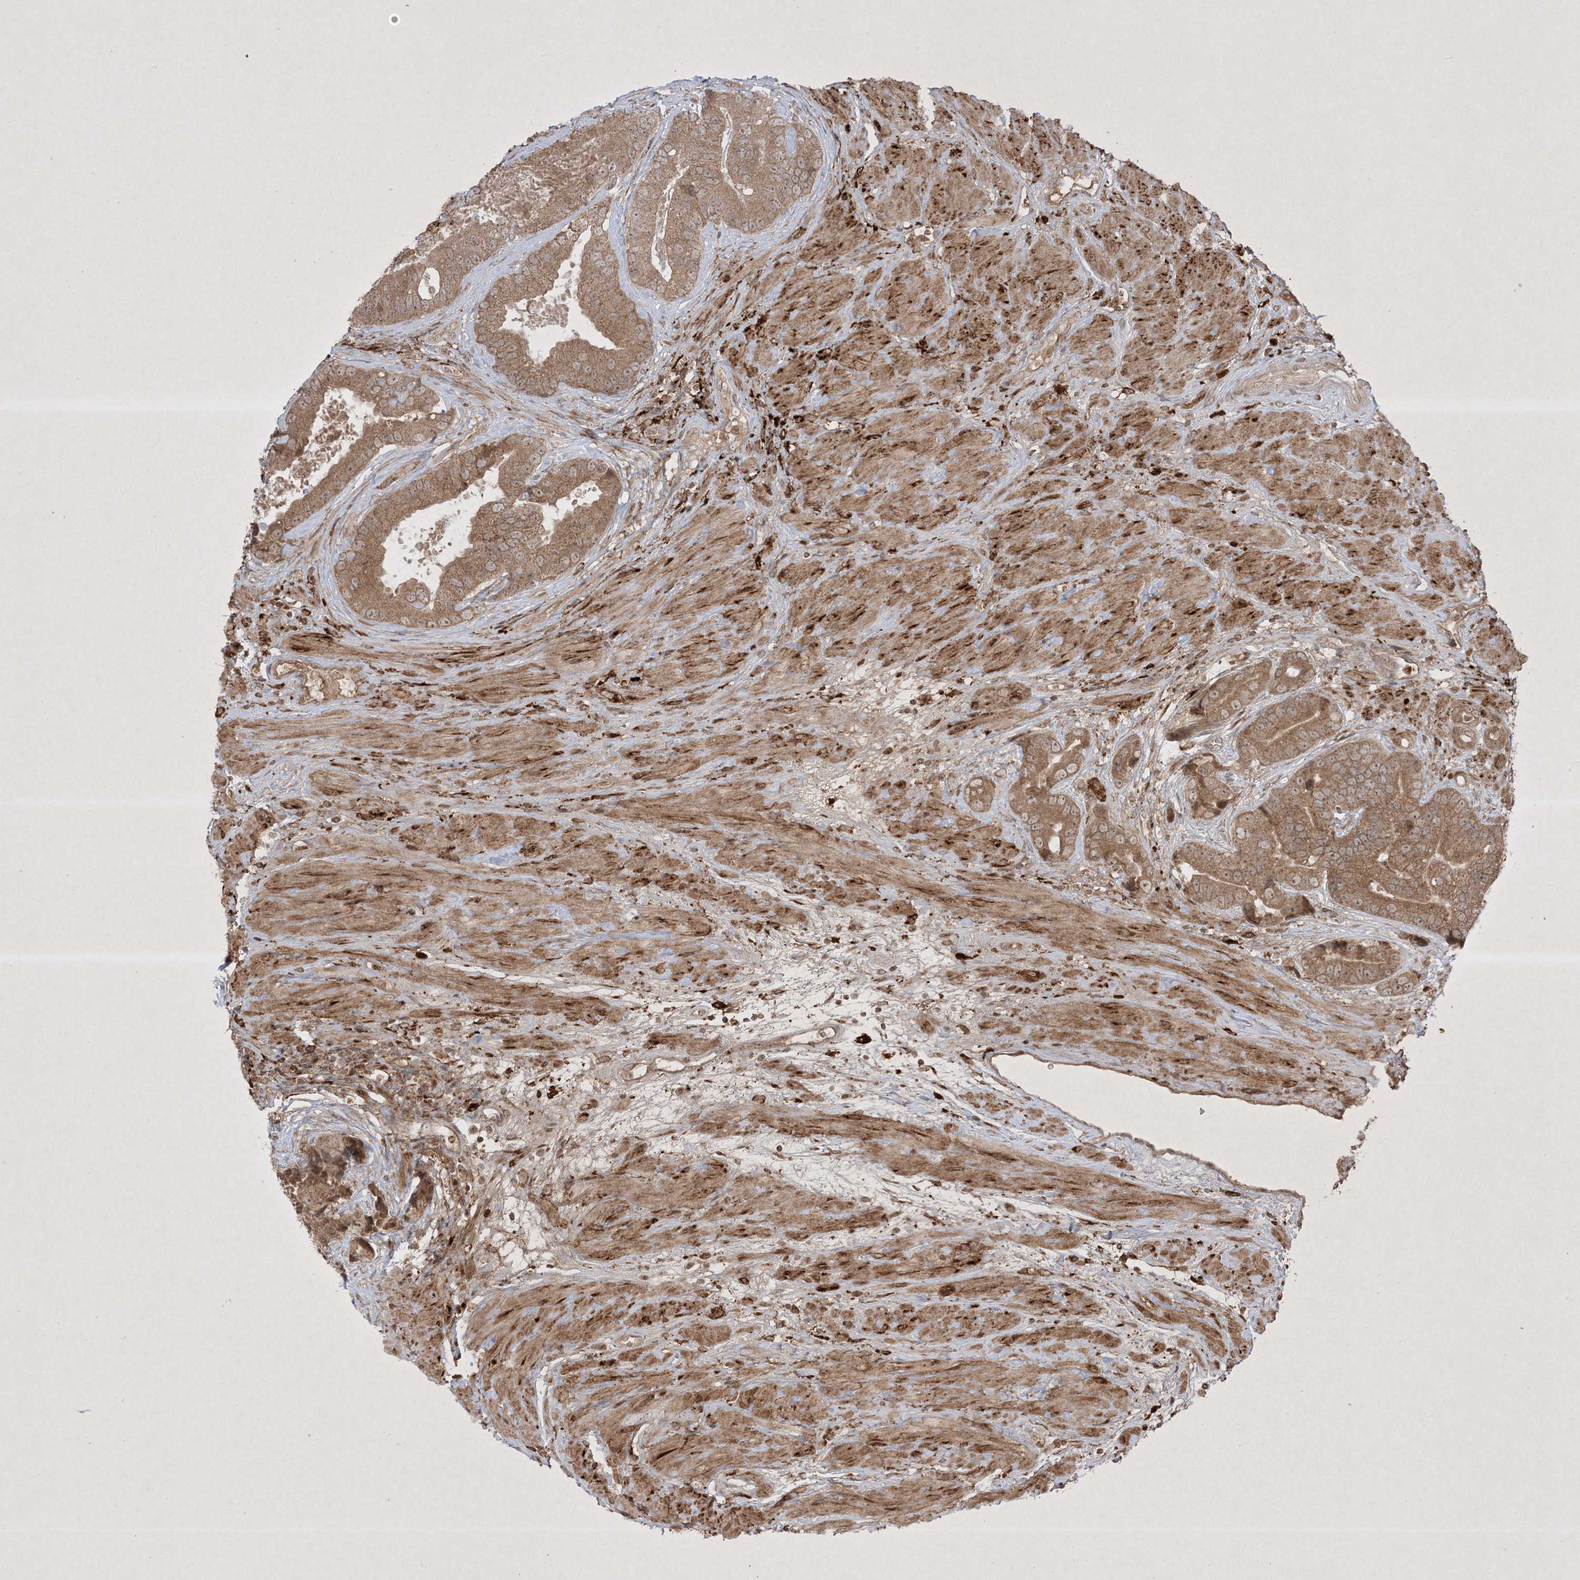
{"staining": {"intensity": "moderate", "quantity": ">75%", "location": "cytoplasmic/membranous"}, "tissue": "prostate cancer", "cell_type": "Tumor cells", "image_type": "cancer", "snomed": [{"axis": "morphology", "description": "Adenocarcinoma, High grade"}, {"axis": "topography", "description": "Prostate"}], "caption": "Moderate cytoplasmic/membranous protein expression is seen in approximately >75% of tumor cells in adenocarcinoma (high-grade) (prostate).", "gene": "PTK6", "patient": {"sex": "male", "age": 70}}